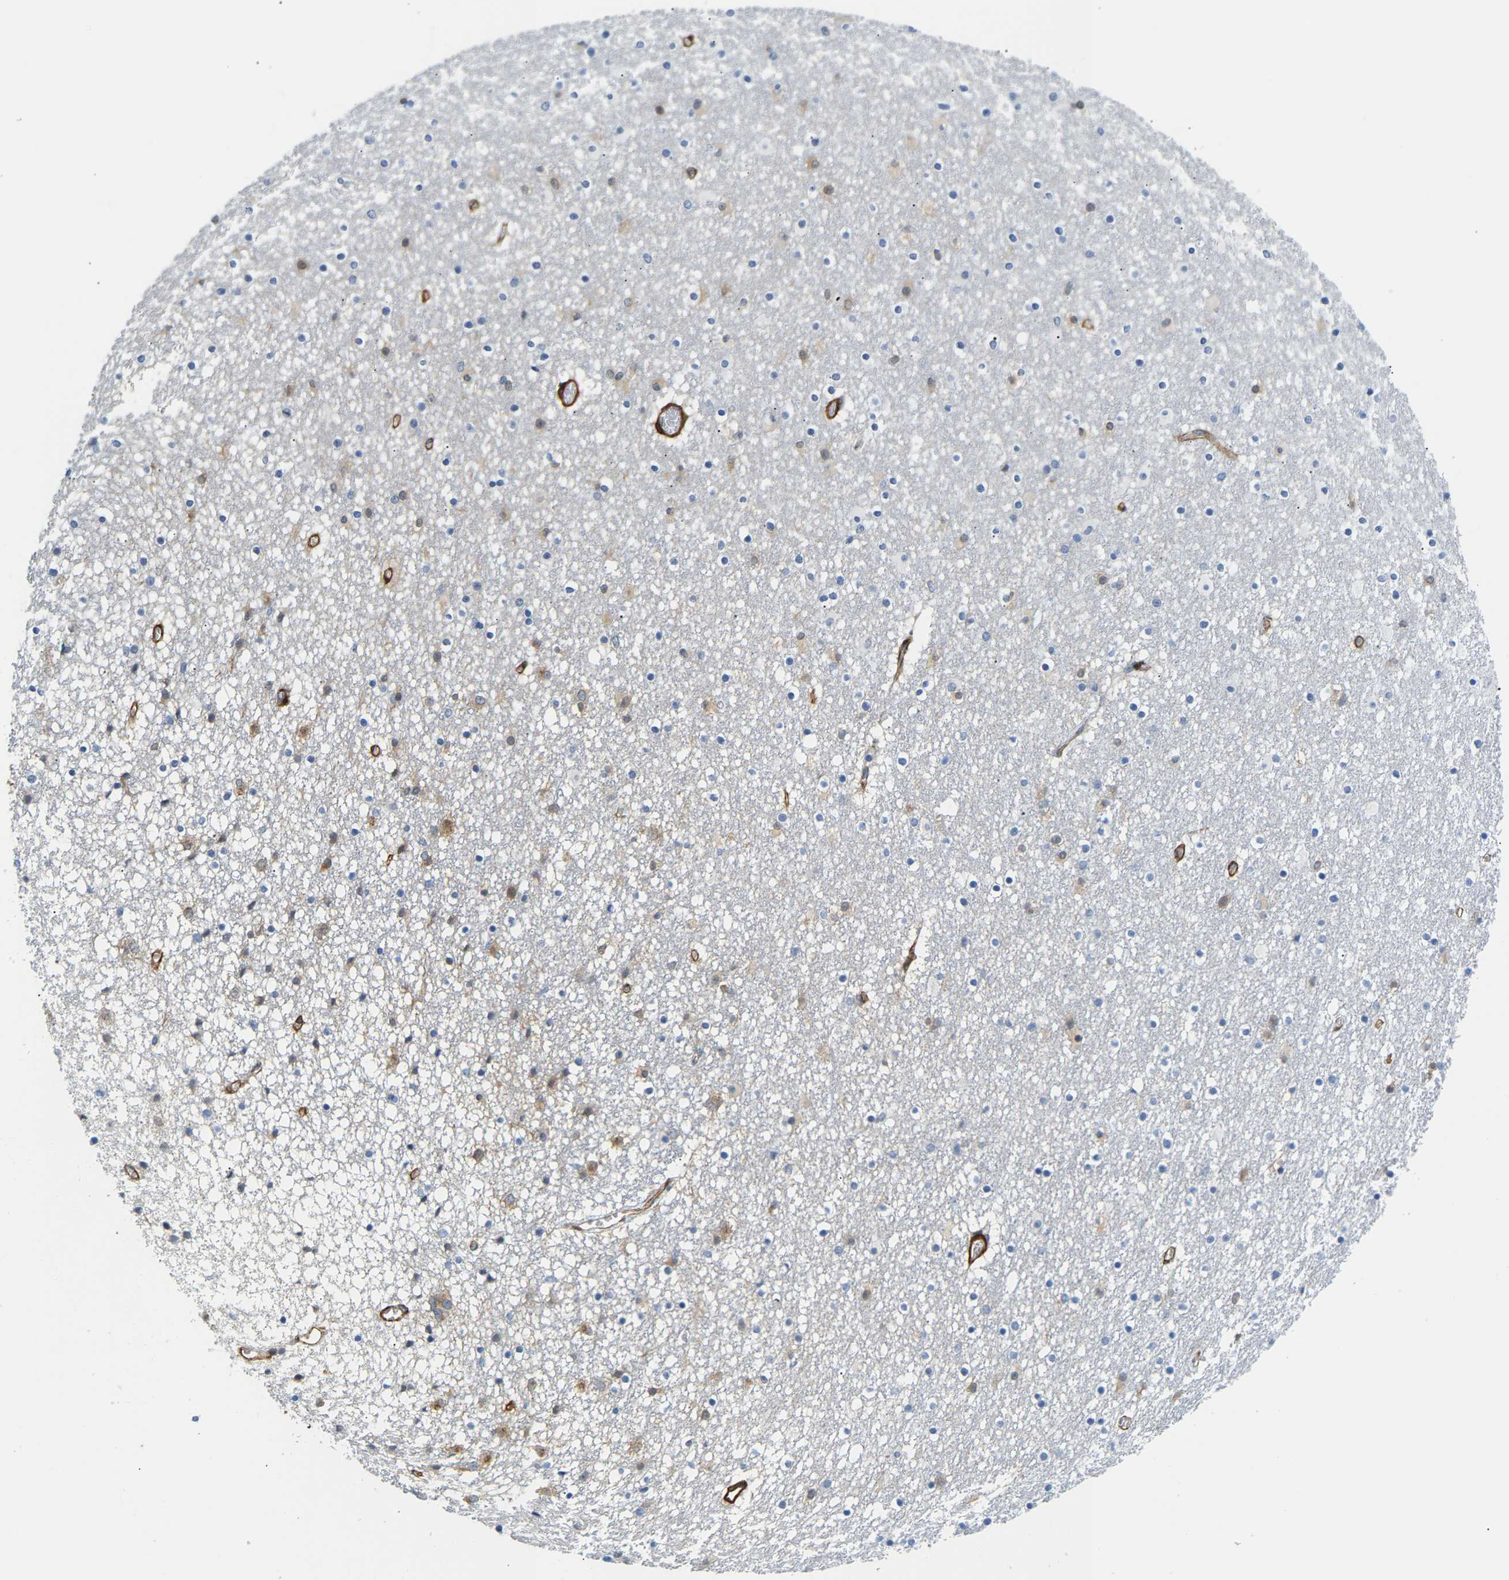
{"staining": {"intensity": "weak", "quantity": "<25%", "location": "cytoplasmic/membranous"}, "tissue": "caudate", "cell_type": "Glial cells", "image_type": "normal", "snomed": [{"axis": "morphology", "description": "Normal tissue, NOS"}, {"axis": "topography", "description": "Lateral ventricle wall"}], "caption": "Caudate stained for a protein using immunohistochemistry displays no expression glial cells.", "gene": "PAWR", "patient": {"sex": "male", "age": 45}}